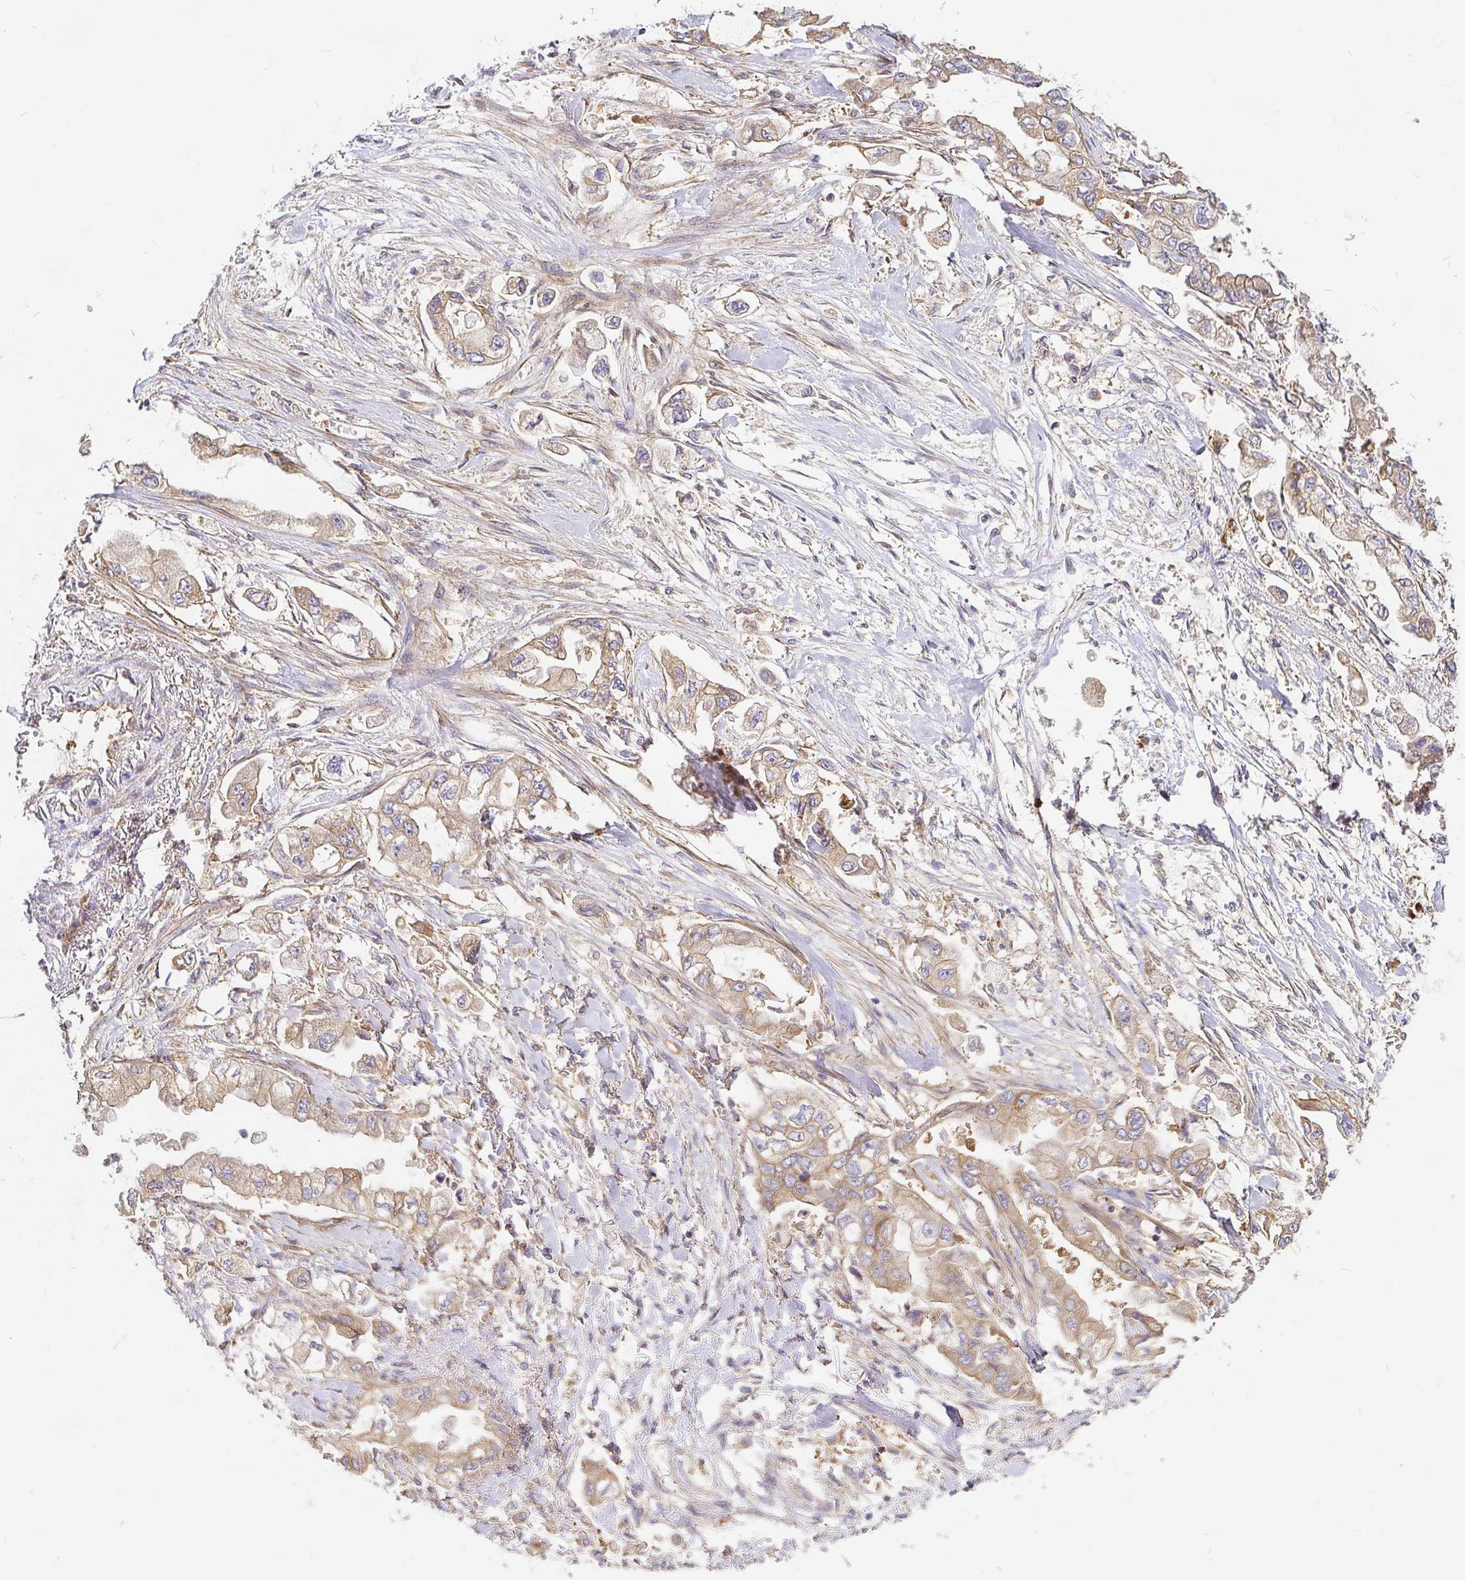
{"staining": {"intensity": "weak", "quantity": "25%-75%", "location": "cytoplasmic/membranous"}, "tissue": "stomach cancer", "cell_type": "Tumor cells", "image_type": "cancer", "snomed": [{"axis": "morphology", "description": "Adenocarcinoma, NOS"}, {"axis": "topography", "description": "Stomach"}], "caption": "Protein analysis of stomach cancer (adenocarcinoma) tissue exhibits weak cytoplasmic/membranous positivity in approximately 25%-75% of tumor cells. The staining was performed using DAB (3,3'-diaminobenzidine) to visualize the protein expression in brown, while the nuclei were stained in blue with hematoxylin (Magnification: 20x).", "gene": "KIF5B", "patient": {"sex": "male", "age": 62}}